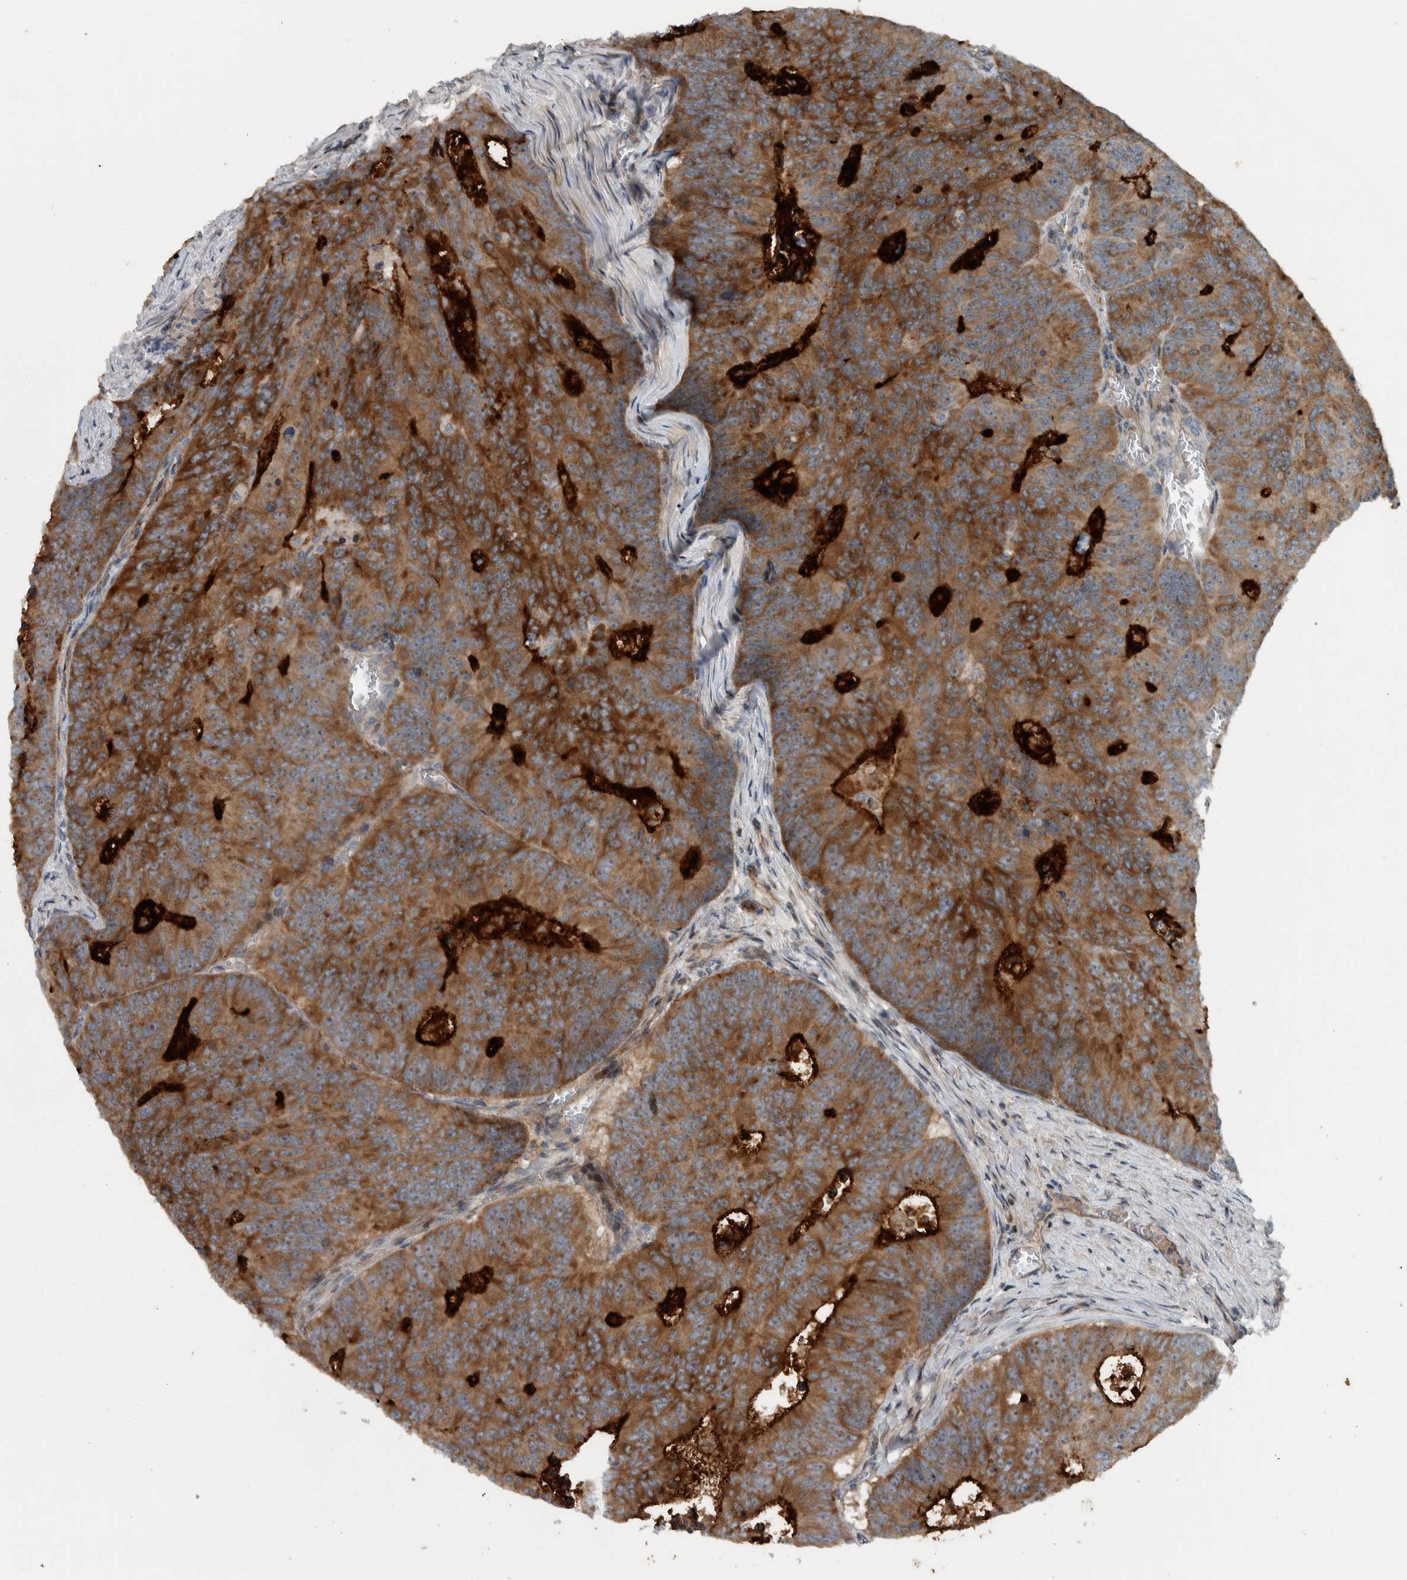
{"staining": {"intensity": "strong", "quantity": ">75%", "location": "cytoplasmic/membranous"}, "tissue": "colorectal cancer", "cell_type": "Tumor cells", "image_type": "cancer", "snomed": [{"axis": "morphology", "description": "Adenocarcinoma, NOS"}, {"axis": "topography", "description": "Colon"}], "caption": "Immunohistochemistry image of neoplastic tissue: human colorectal cancer (adenocarcinoma) stained using IHC displays high levels of strong protein expression localized specifically in the cytoplasmic/membranous of tumor cells, appearing as a cytoplasmic/membranous brown color.", "gene": "BAIAP2L1", "patient": {"sex": "male", "age": 87}}